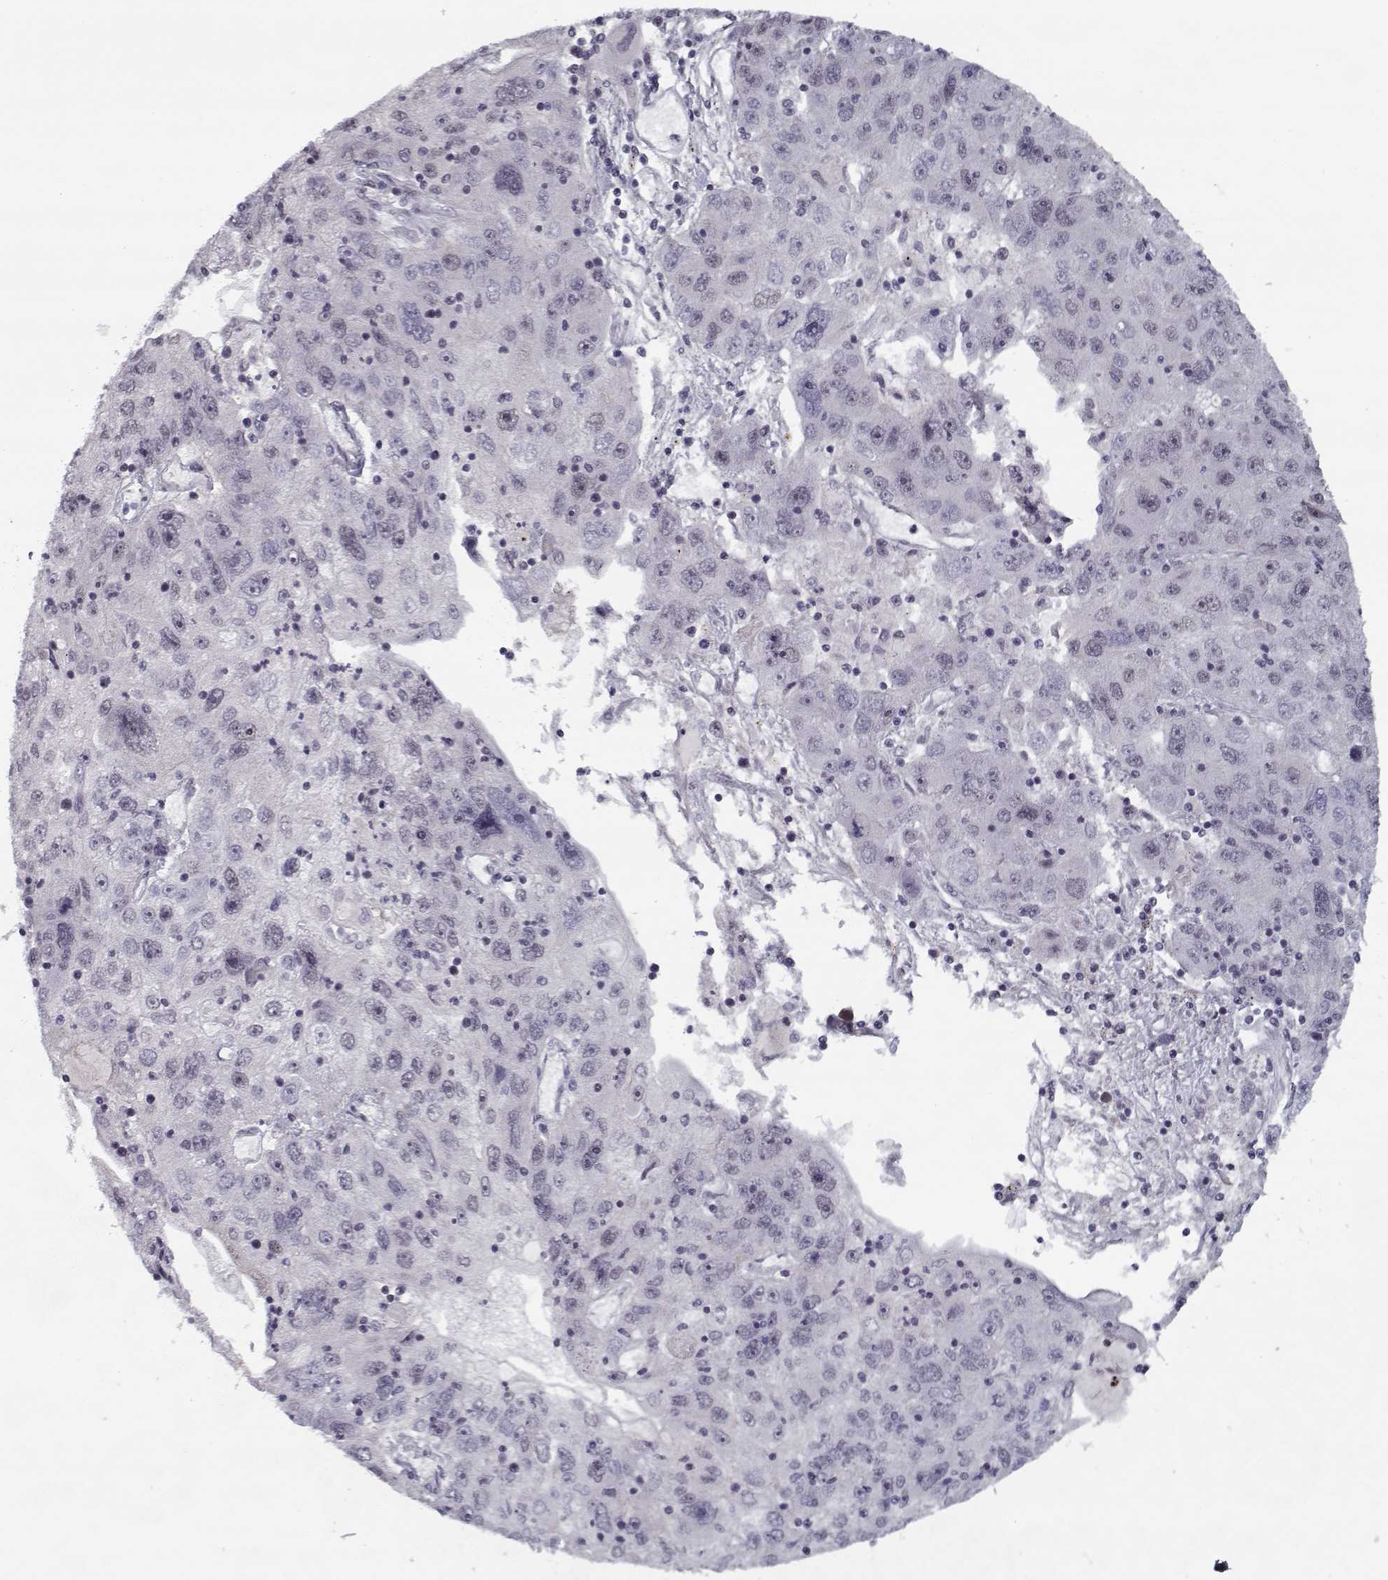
{"staining": {"intensity": "negative", "quantity": "none", "location": "none"}, "tissue": "stomach cancer", "cell_type": "Tumor cells", "image_type": "cancer", "snomed": [{"axis": "morphology", "description": "Adenocarcinoma, NOS"}, {"axis": "topography", "description": "Stomach"}], "caption": "The immunohistochemistry (IHC) image has no significant positivity in tumor cells of adenocarcinoma (stomach) tissue.", "gene": "TESPA1", "patient": {"sex": "male", "age": 56}}